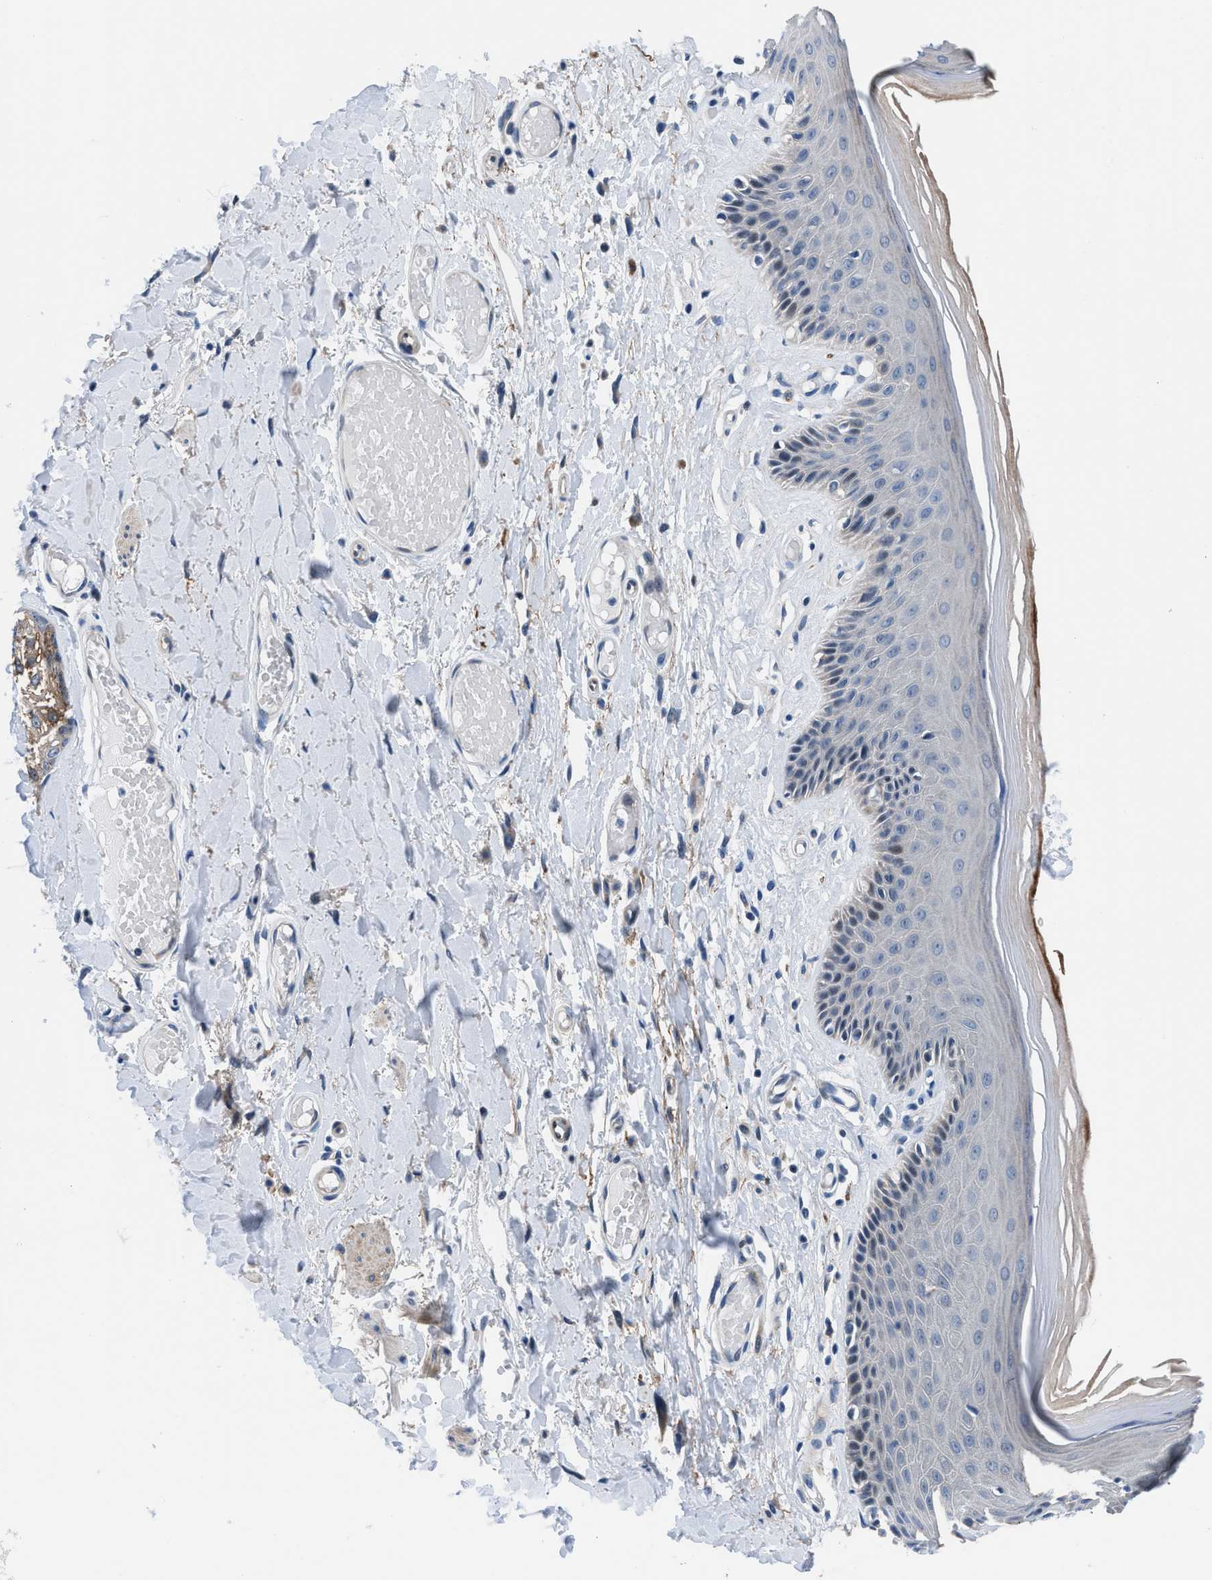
{"staining": {"intensity": "weak", "quantity": "<25%", "location": "cytoplasmic/membranous"}, "tissue": "skin", "cell_type": "Epidermal cells", "image_type": "normal", "snomed": [{"axis": "morphology", "description": "Normal tissue, NOS"}, {"axis": "topography", "description": "Vulva"}], "caption": "Epidermal cells show no significant protein expression in benign skin. (DAB immunohistochemistry (IHC), high magnification).", "gene": "UAP1", "patient": {"sex": "female", "age": 73}}